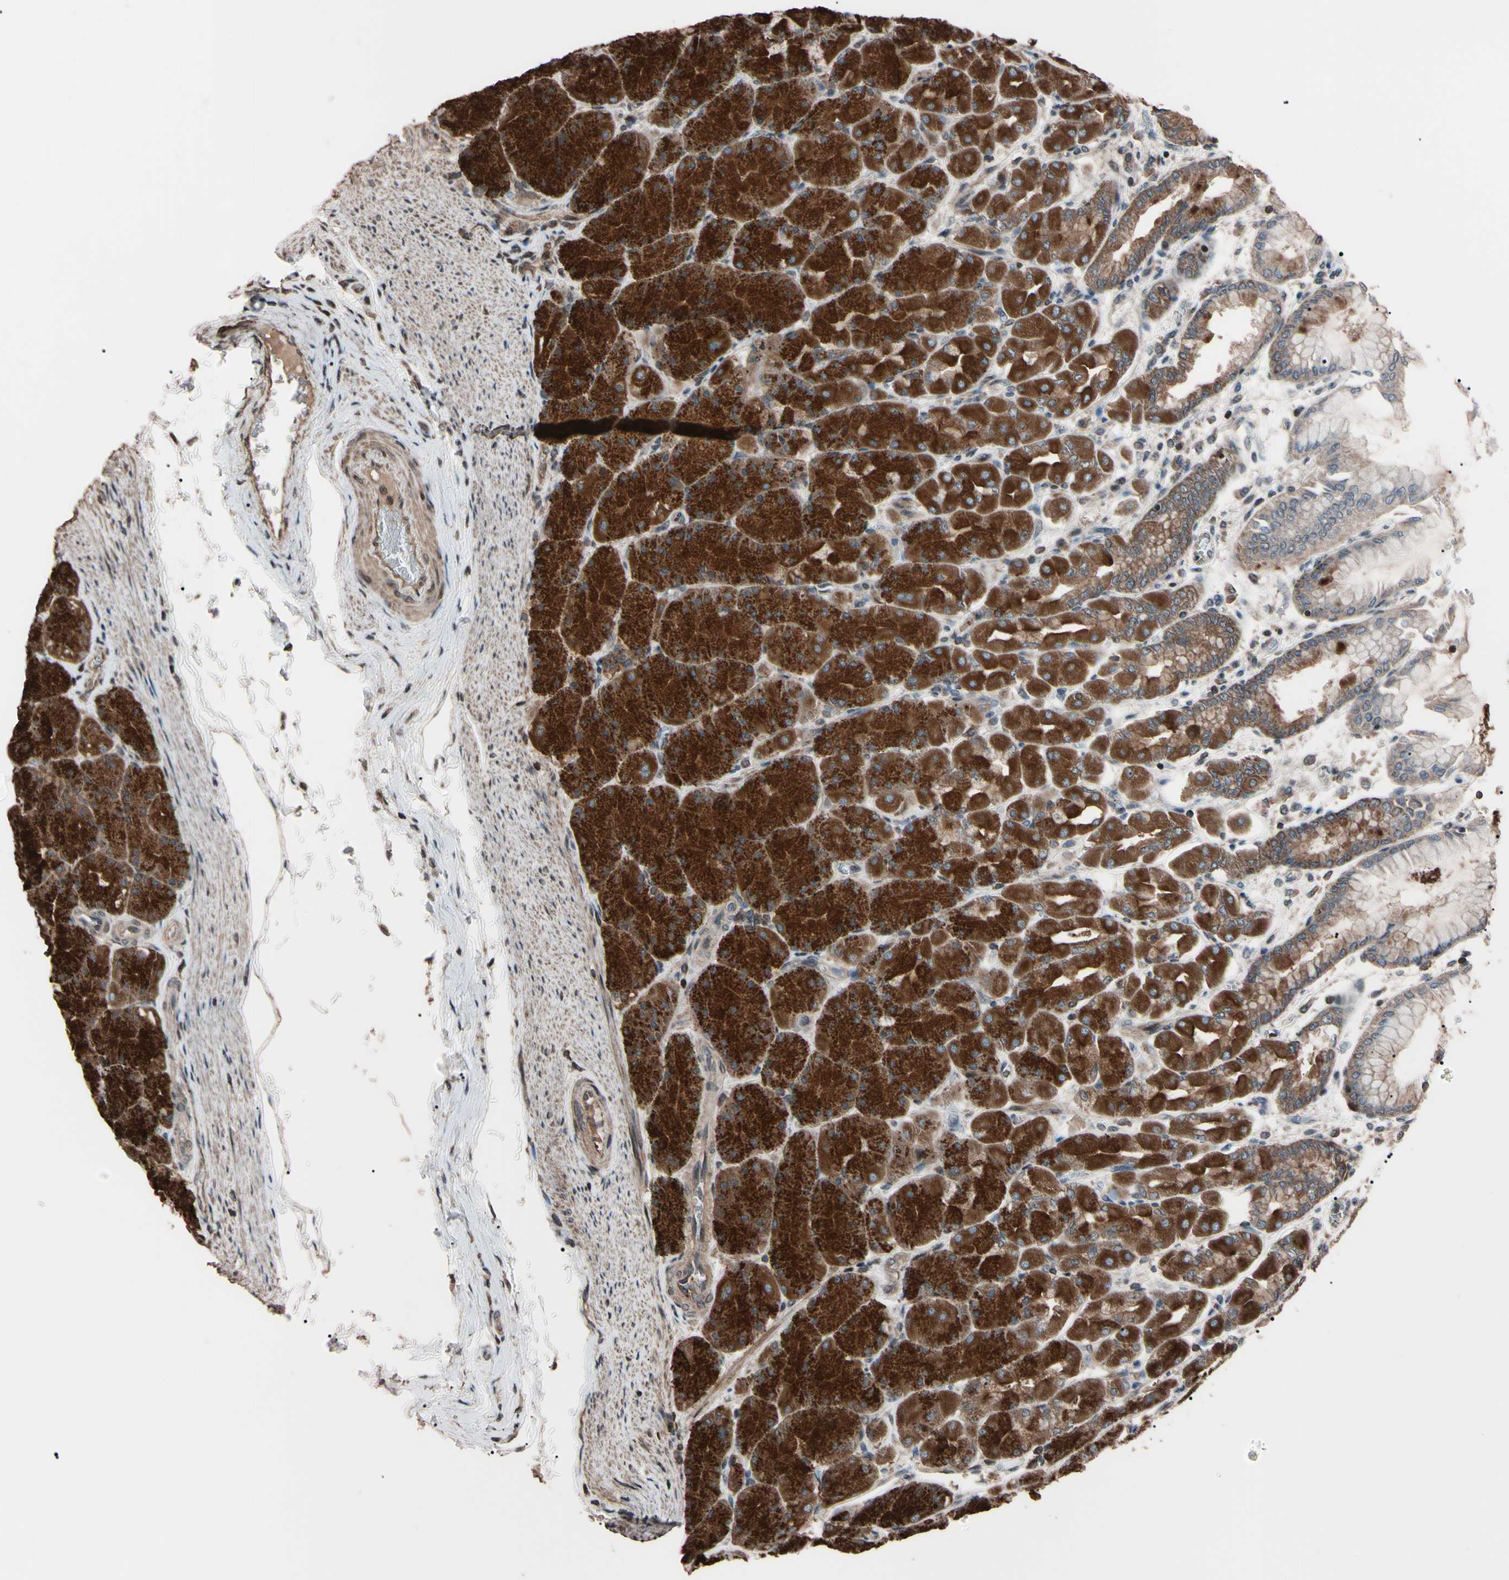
{"staining": {"intensity": "strong", "quantity": ">75%", "location": "cytoplasmic/membranous"}, "tissue": "stomach", "cell_type": "Glandular cells", "image_type": "normal", "snomed": [{"axis": "morphology", "description": "Normal tissue, NOS"}, {"axis": "topography", "description": "Stomach, upper"}], "caption": "A histopathology image showing strong cytoplasmic/membranous positivity in approximately >75% of glandular cells in unremarkable stomach, as visualized by brown immunohistochemical staining.", "gene": "TNFRSF1A", "patient": {"sex": "female", "age": 56}}